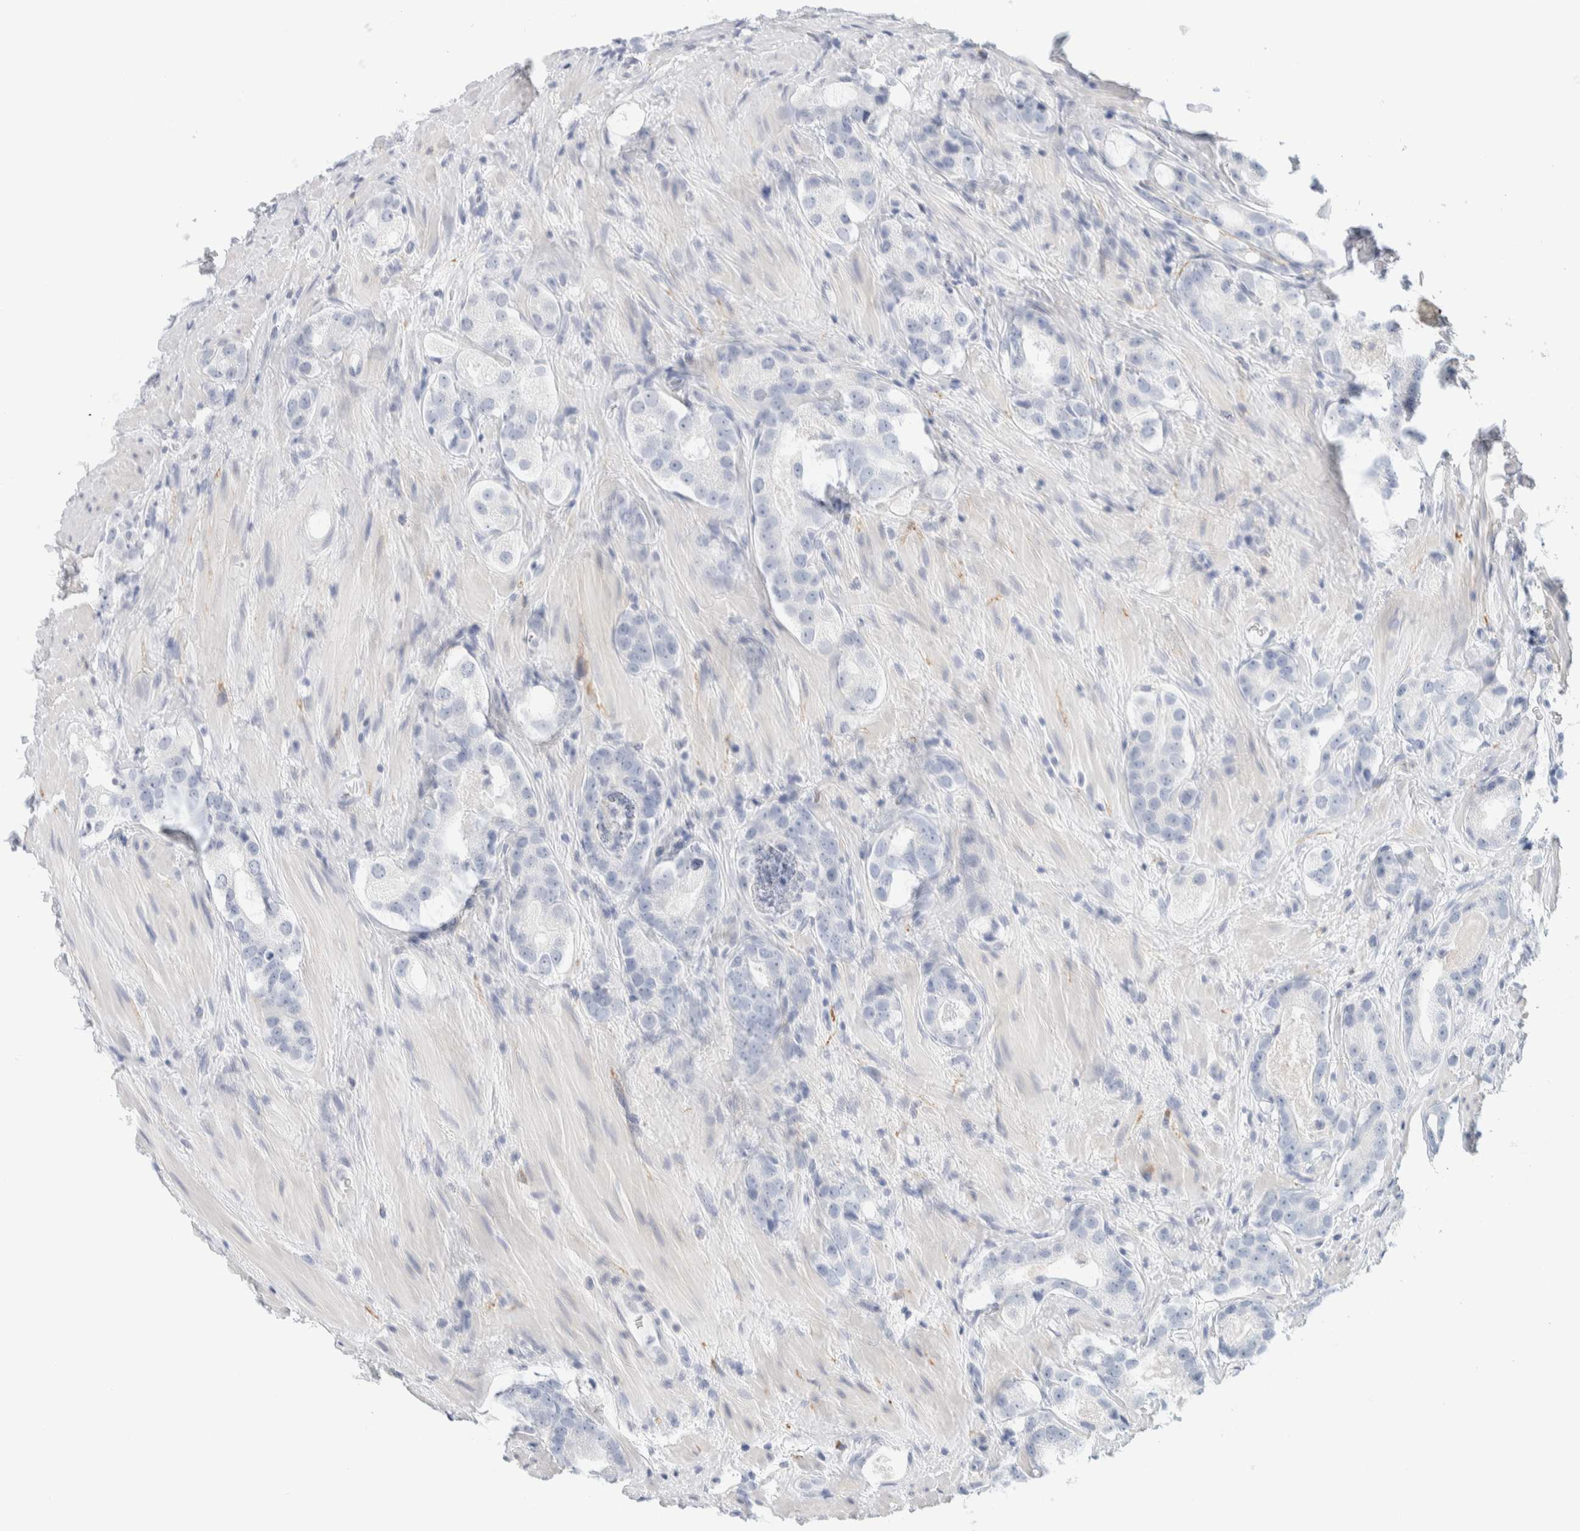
{"staining": {"intensity": "negative", "quantity": "none", "location": "none"}, "tissue": "prostate cancer", "cell_type": "Tumor cells", "image_type": "cancer", "snomed": [{"axis": "morphology", "description": "Adenocarcinoma, High grade"}, {"axis": "topography", "description": "Prostate"}], "caption": "IHC photomicrograph of neoplastic tissue: prostate high-grade adenocarcinoma stained with DAB (3,3'-diaminobenzidine) shows no significant protein staining in tumor cells.", "gene": "ATCAY", "patient": {"sex": "male", "age": 63}}